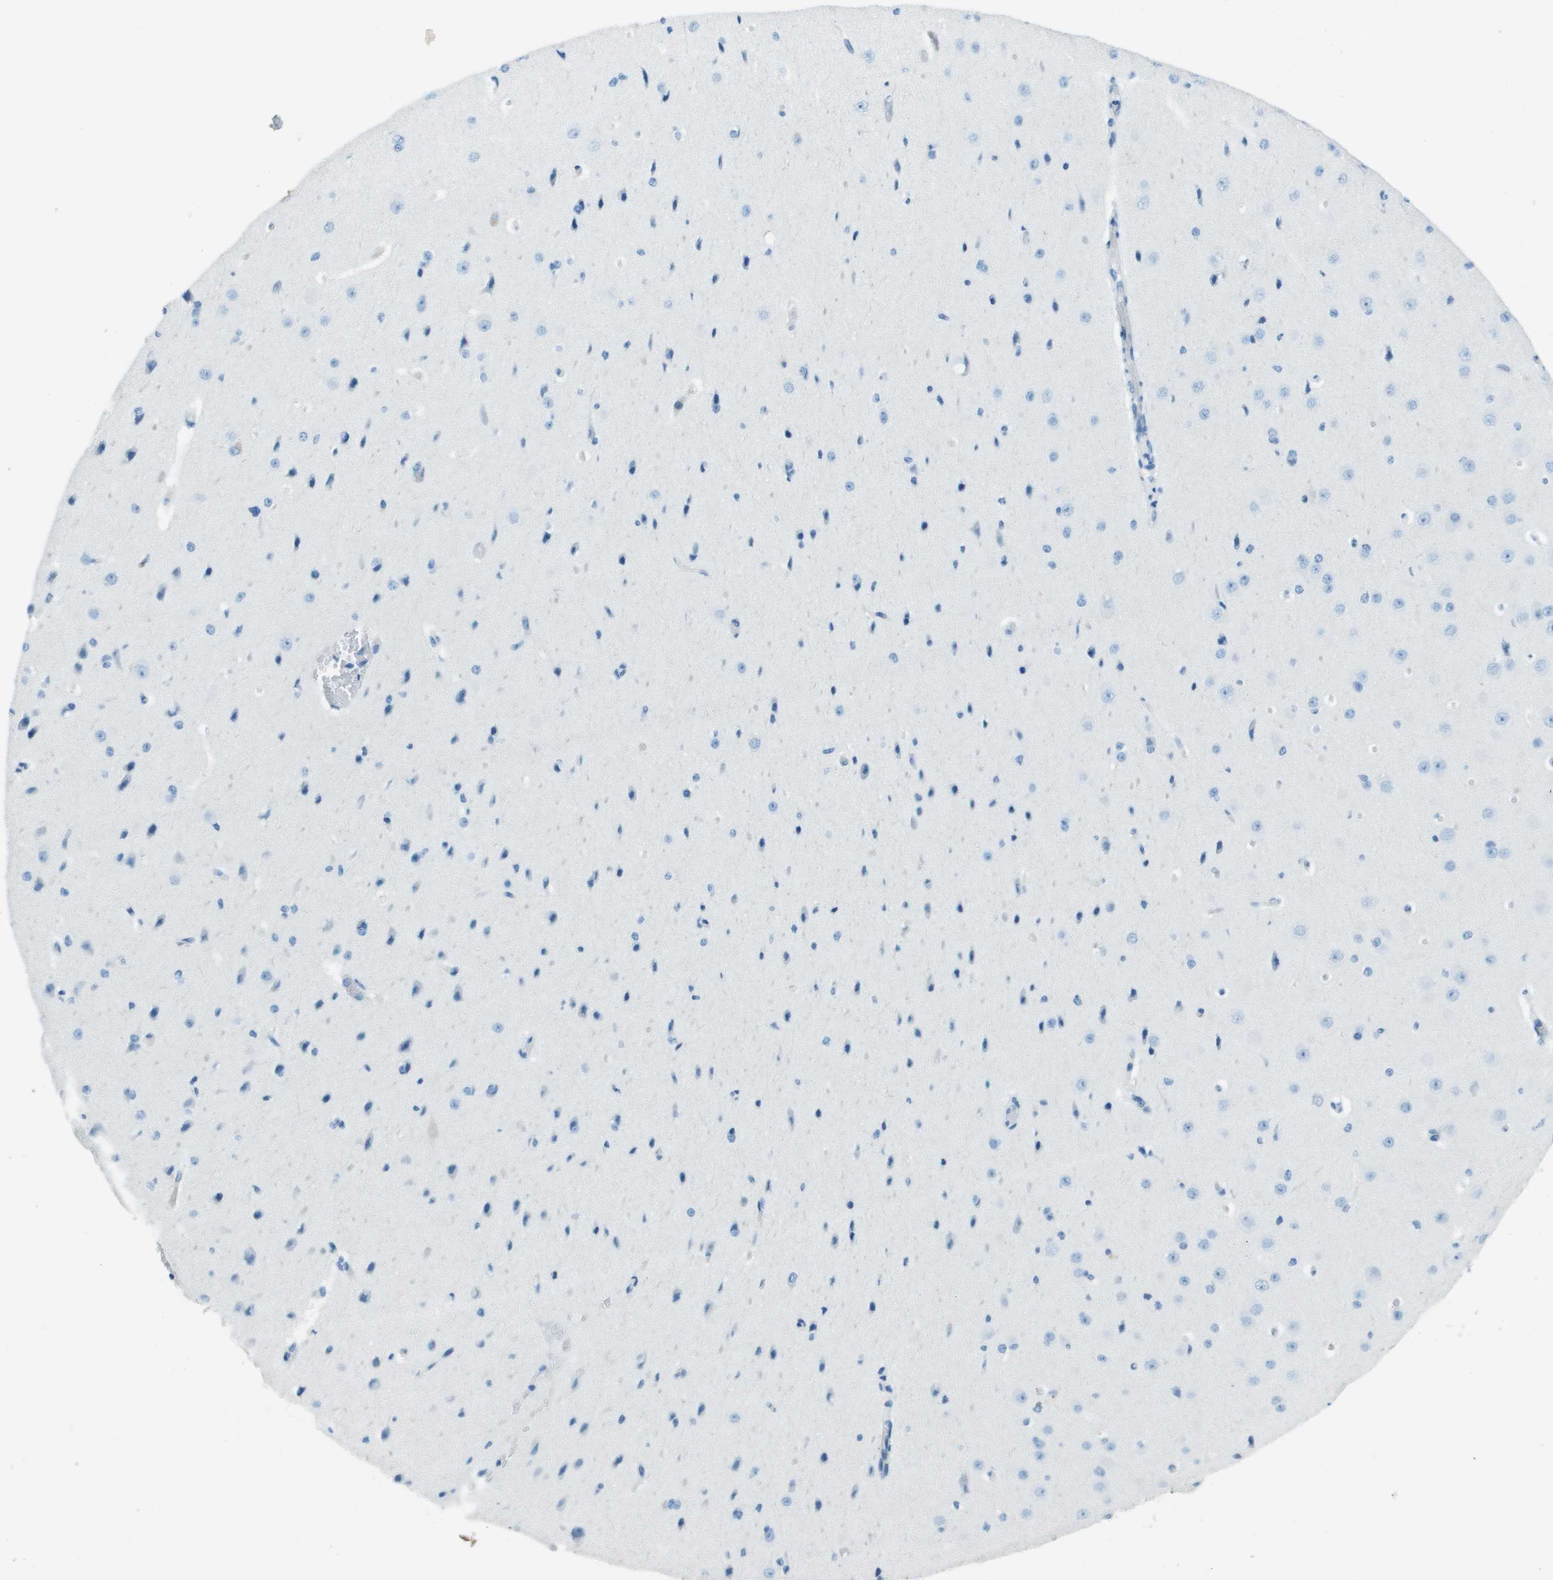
{"staining": {"intensity": "negative", "quantity": "none", "location": "none"}, "tissue": "cerebral cortex", "cell_type": "Endothelial cells", "image_type": "normal", "snomed": [{"axis": "morphology", "description": "Normal tissue, NOS"}, {"axis": "morphology", "description": "Developmental malformation"}, {"axis": "topography", "description": "Cerebral cortex"}], "caption": "Endothelial cells show no significant positivity in normal cerebral cortex. (Stains: DAB immunohistochemistry (IHC) with hematoxylin counter stain, Microscopy: brightfield microscopy at high magnification).", "gene": "SLC16A10", "patient": {"sex": "female", "age": 30}}